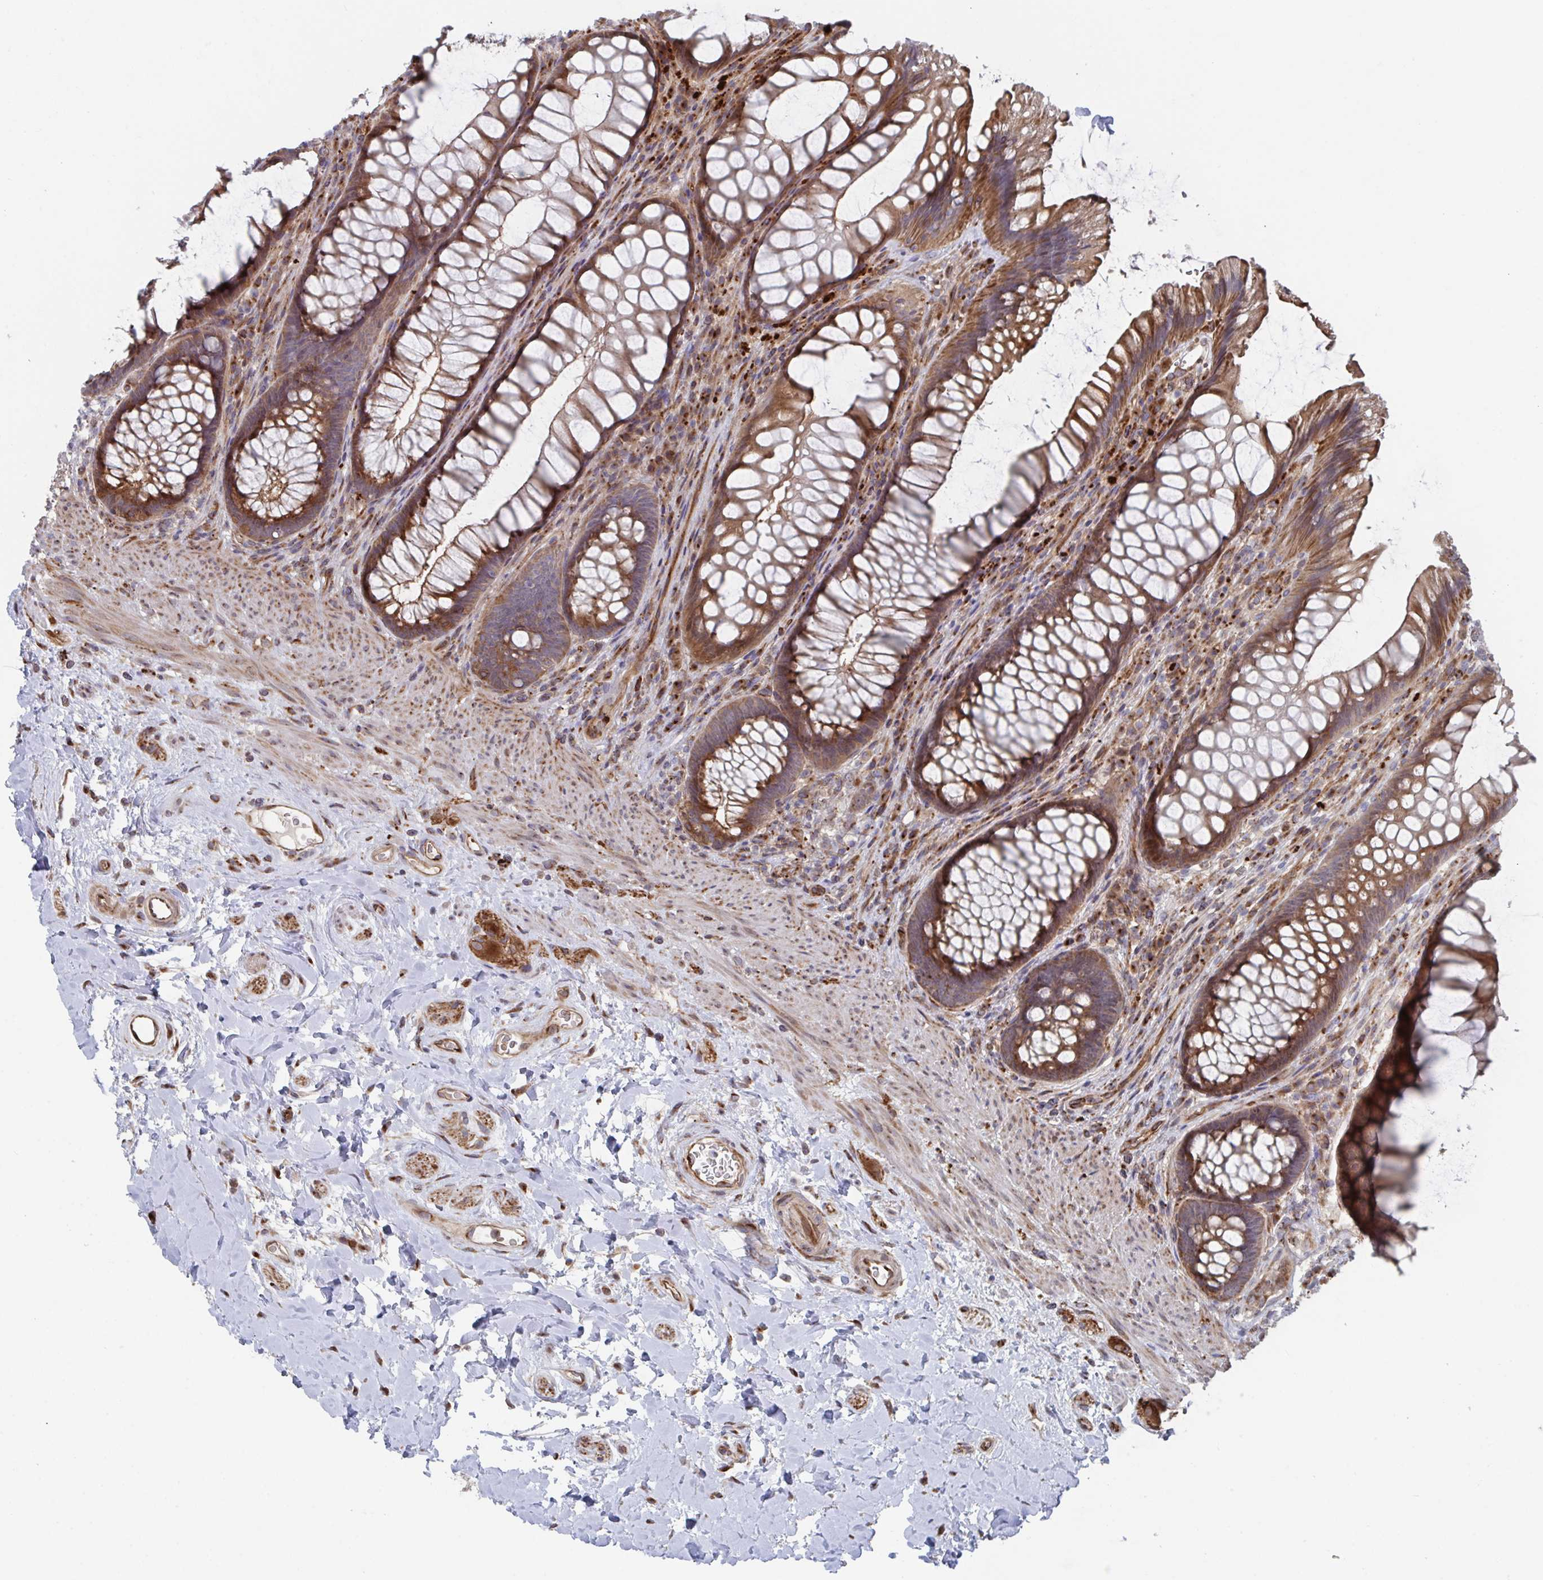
{"staining": {"intensity": "moderate", "quantity": ">75%", "location": "cytoplasmic/membranous"}, "tissue": "rectum", "cell_type": "Glandular cells", "image_type": "normal", "snomed": [{"axis": "morphology", "description": "Normal tissue, NOS"}, {"axis": "topography", "description": "Rectum"}], "caption": "Approximately >75% of glandular cells in unremarkable human rectum show moderate cytoplasmic/membranous protein expression as visualized by brown immunohistochemical staining.", "gene": "FJX1", "patient": {"sex": "male", "age": 53}}